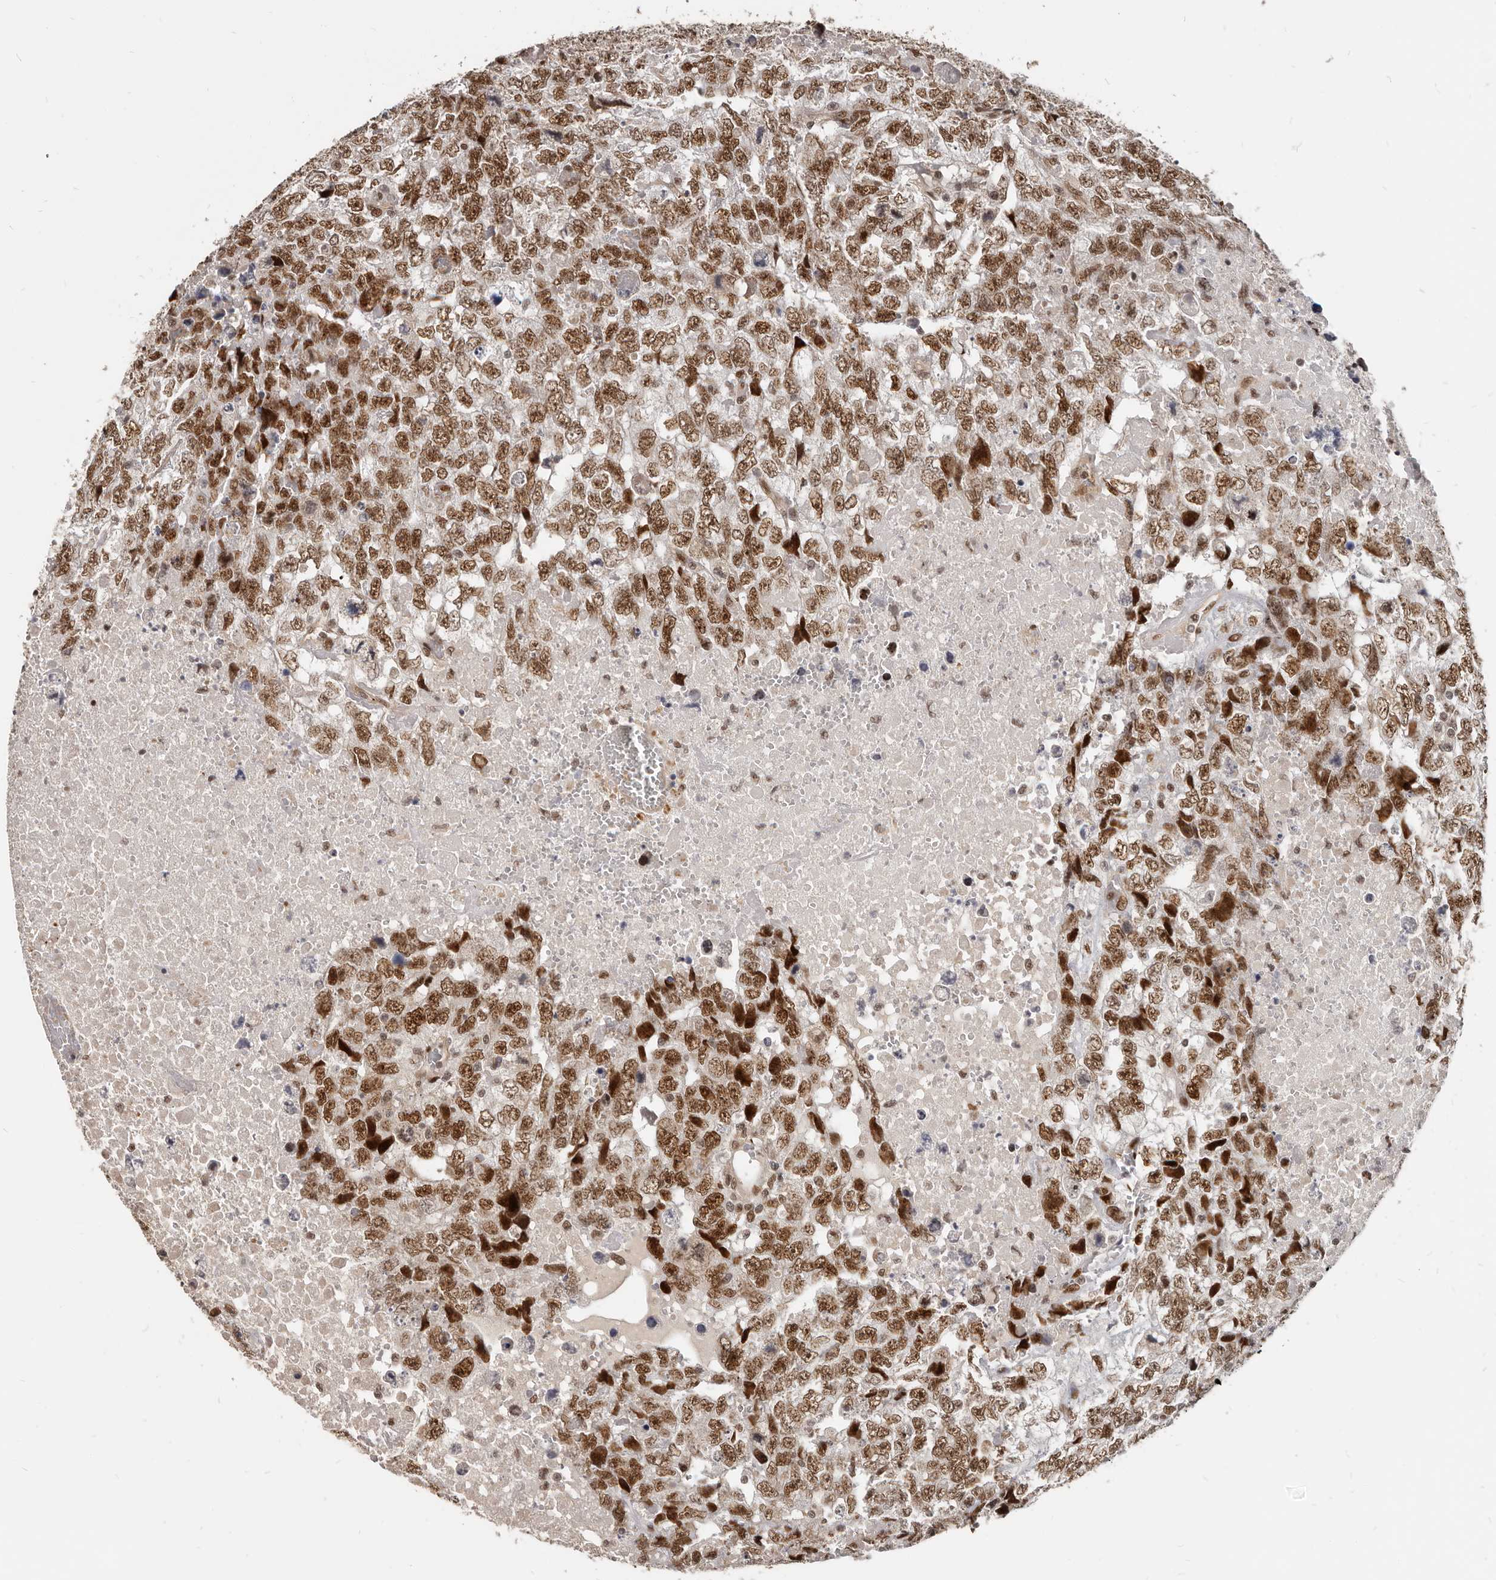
{"staining": {"intensity": "moderate", "quantity": ">75%", "location": "nuclear"}, "tissue": "testis cancer", "cell_type": "Tumor cells", "image_type": "cancer", "snomed": [{"axis": "morphology", "description": "Carcinoma, Embryonal, NOS"}, {"axis": "topography", "description": "Testis"}], "caption": "The immunohistochemical stain labels moderate nuclear expression in tumor cells of embryonal carcinoma (testis) tissue.", "gene": "ATF5", "patient": {"sex": "male", "age": 37}}